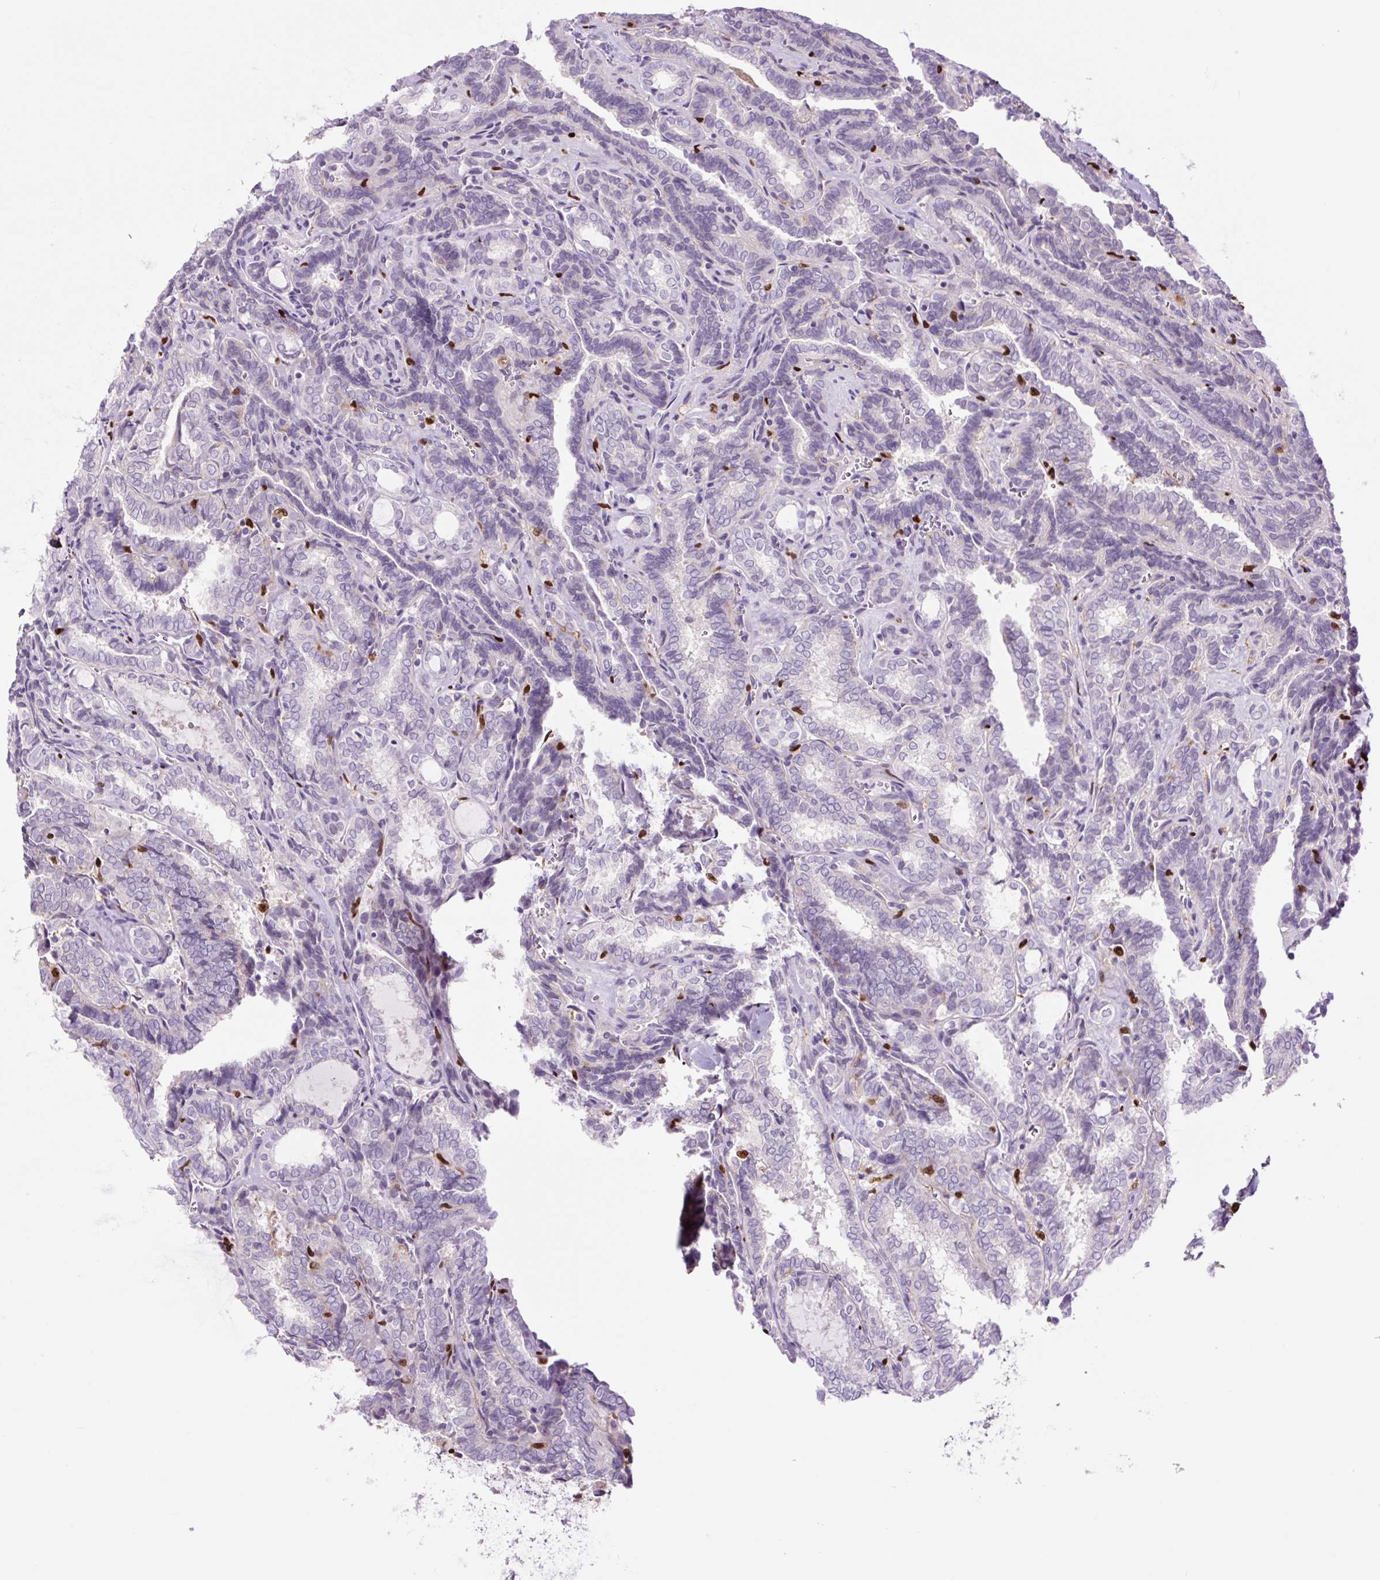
{"staining": {"intensity": "negative", "quantity": "none", "location": "none"}, "tissue": "thyroid cancer", "cell_type": "Tumor cells", "image_type": "cancer", "snomed": [{"axis": "morphology", "description": "Papillary adenocarcinoma, NOS"}, {"axis": "topography", "description": "Thyroid gland"}], "caption": "Immunohistochemistry (IHC) photomicrograph of neoplastic tissue: human thyroid cancer (papillary adenocarcinoma) stained with DAB (3,3'-diaminobenzidine) reveals no significant protein expression in tumor cells.", "gene": "SPI1", "patient": {"sex": "female", "age": 30}}